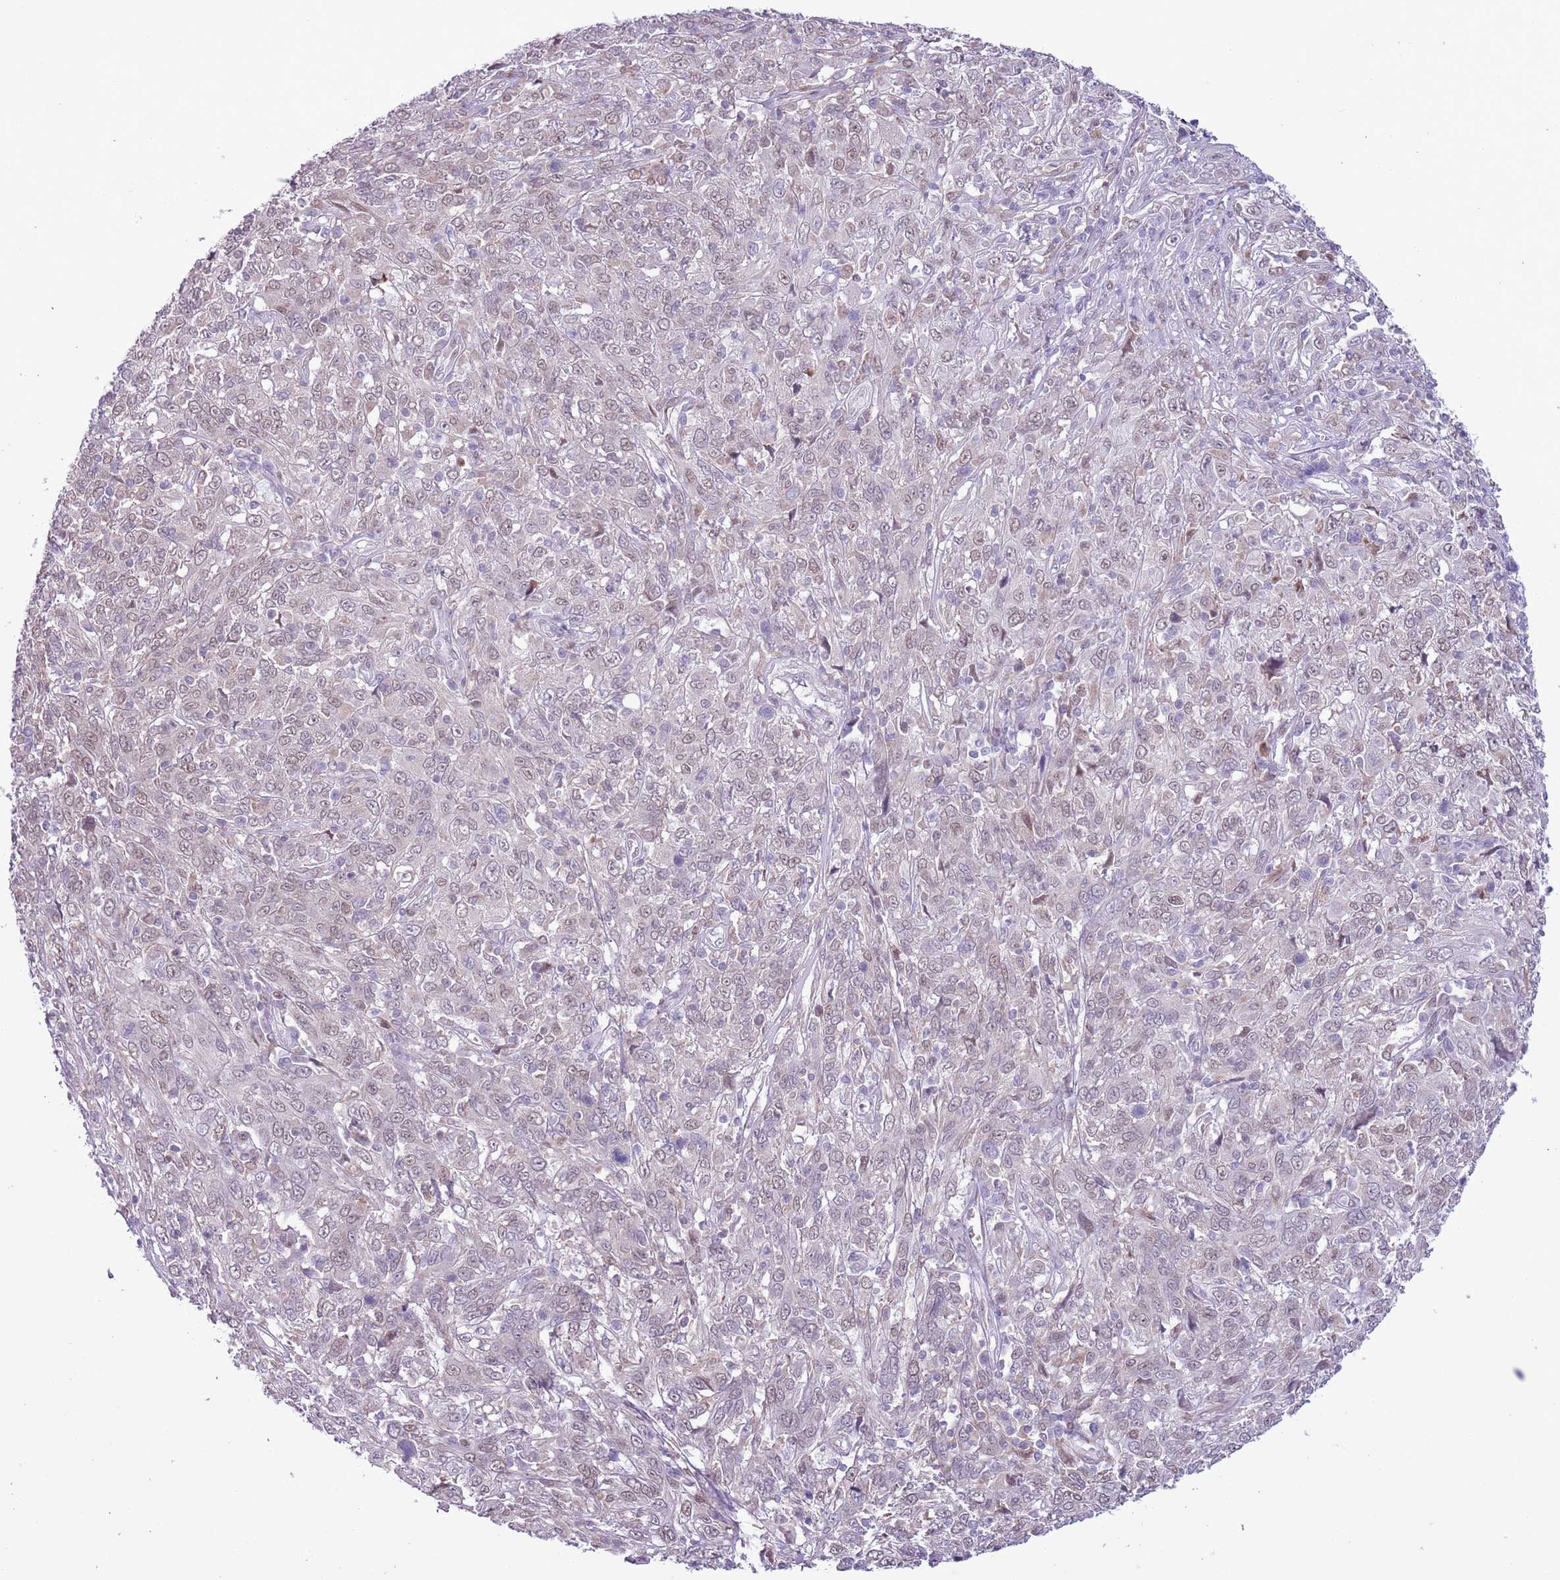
{"staining": {"intensity": "weak", "quantity": "<25%", "location": "nuclear"}, "tissue": "cervical cancer", "cell_type": "Tumor cells", "image_type": "cancer", "snomed": [{"axis": "morphology", "description": "Squamous cell carcinoma, NOS"}, {"axis": "topography", "description": "Cervix"}], "caption": "DAB (3,3'-diaminobenzidine) immunohistochemical staining of squamous cell carcinoma (cervical) reveals no significant staining in tumor cells. Nuclei are stained in blue.", "gene": "ZNF576", "patient": {"sex": "female", "age": 46}}